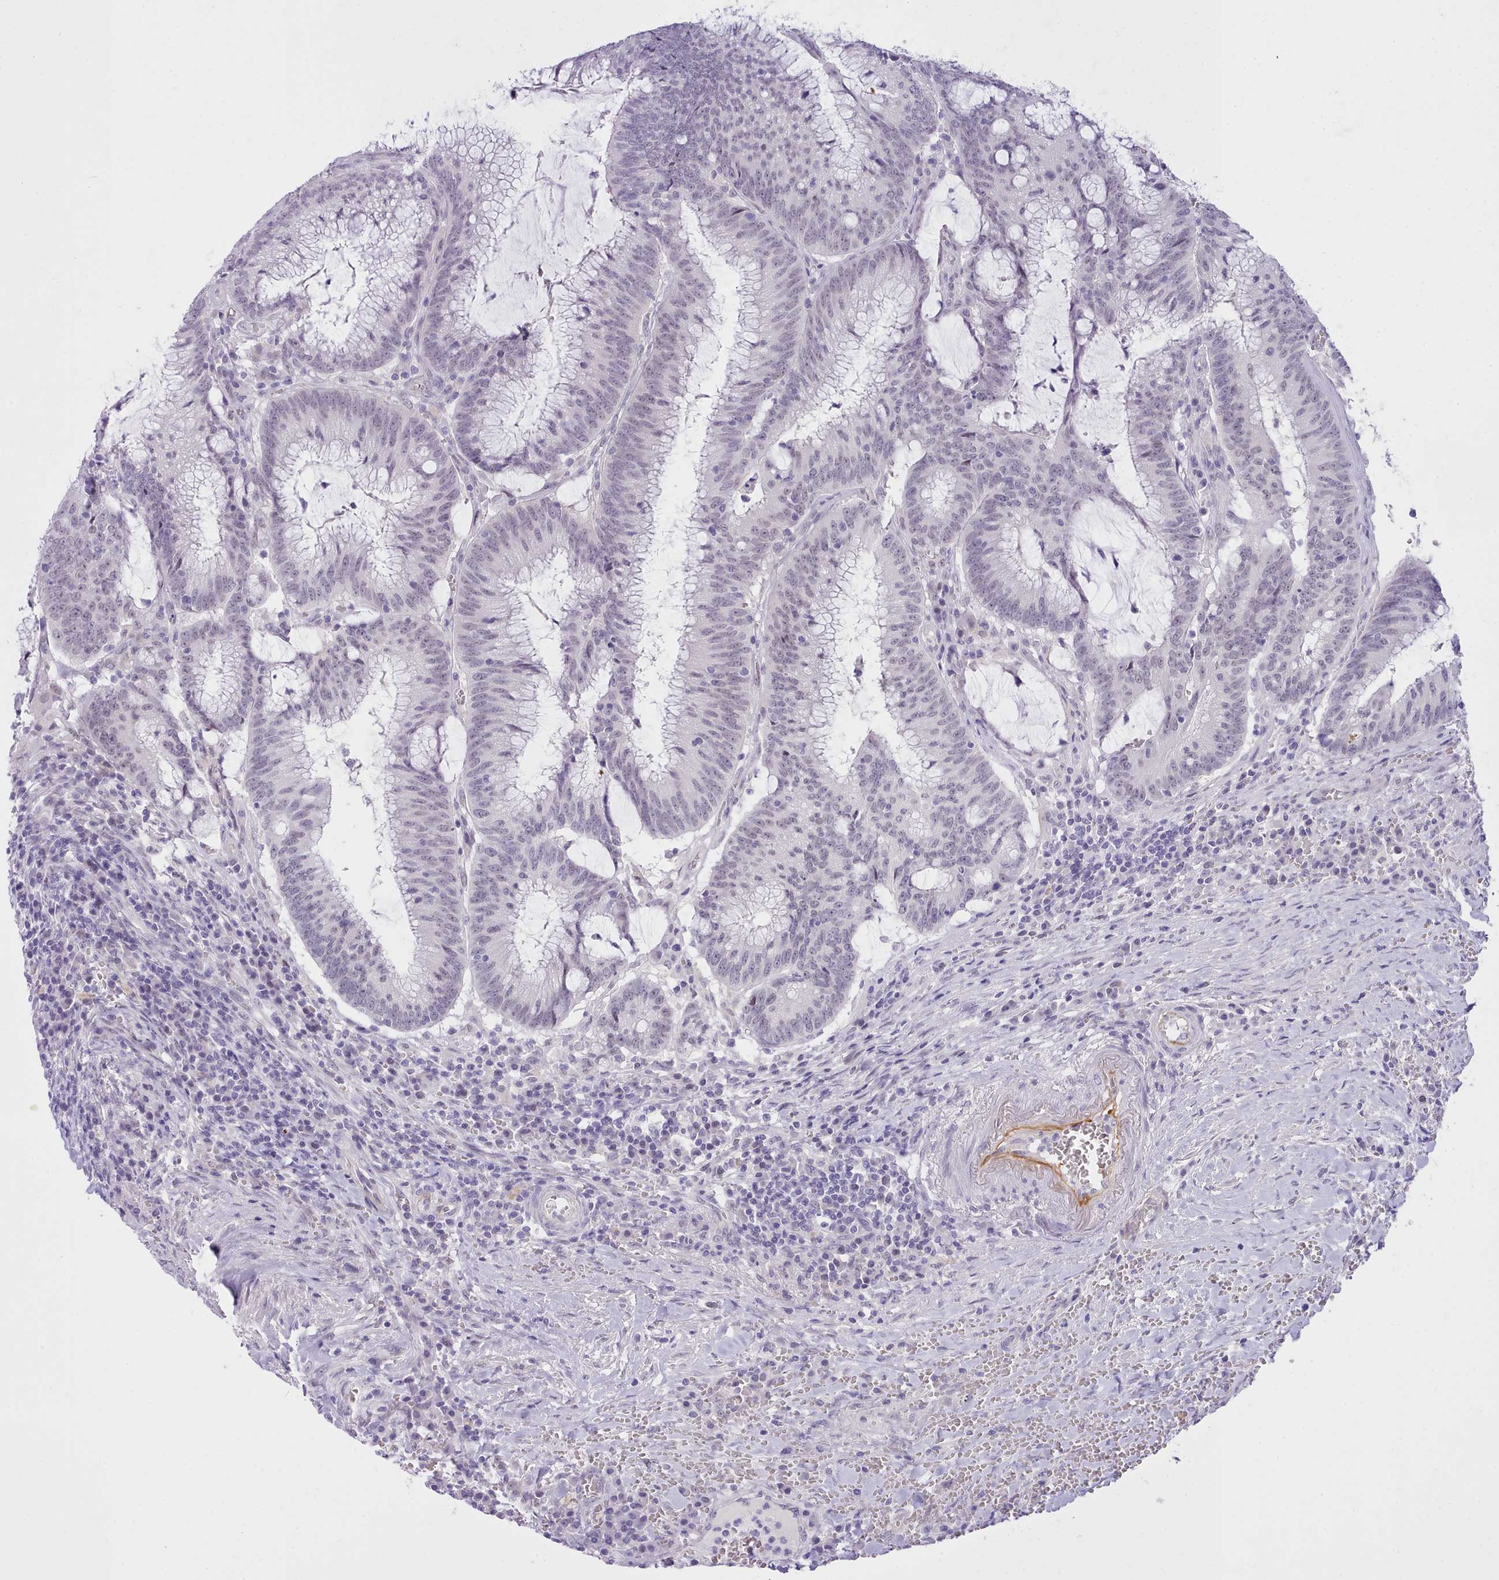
{"staining": {"intensity": "weak", "quantity": "<25%", "location": "nuclear"}, "tissue": "colorectal cancer", "cell_type": "Tumor cells", "image_type": "cancer", "snomed": [{"axis": "morphology", "description": "Adenocarcinoma, NOS"}, {"axis": "topography", "description": "Rectum"}], "caption": "Tumor cells are negative for protein expression in human colorectal cancer.", "gene": "LRRC37A", "patient": {"sex": "female", "age": 77}}